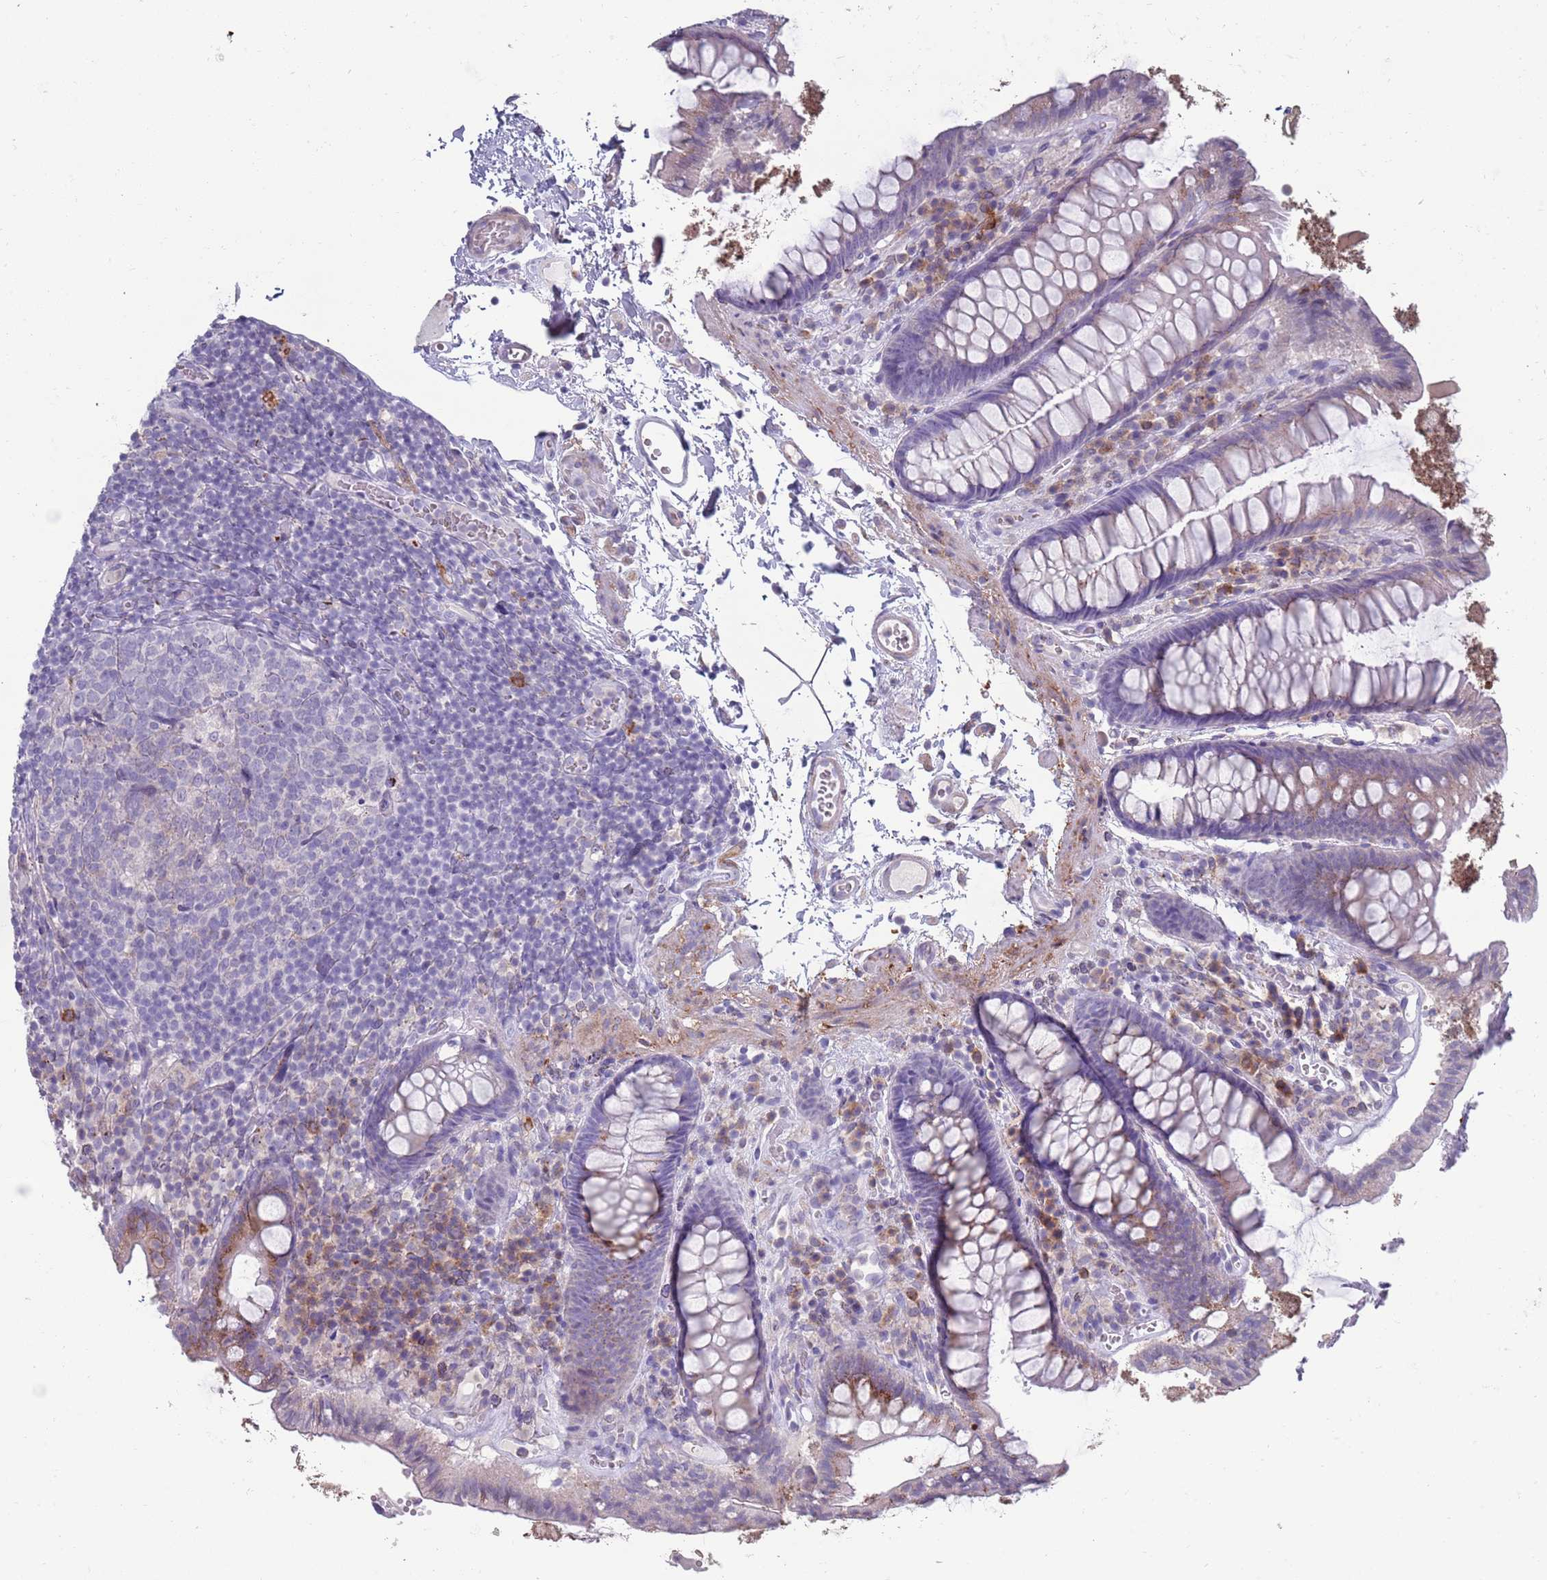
{"staining": {"intensity": "weak", "quantity": "<25%", "location": "cytoplasmic/membranous"}, "tissue": "colon", "cell_type": "Endothelial cells", "image_type": "normal", "snomed": [{"axis": "morphology", "description": "Normal tissue, NOS"}, {"axis": "topography", "description": "Colon"}], "caption": "Endothelial cells are negative for brown protein staining in unremarkable colon.", "gene": "ACSBG1", "patient": {"sex": "male", "age": 84}}